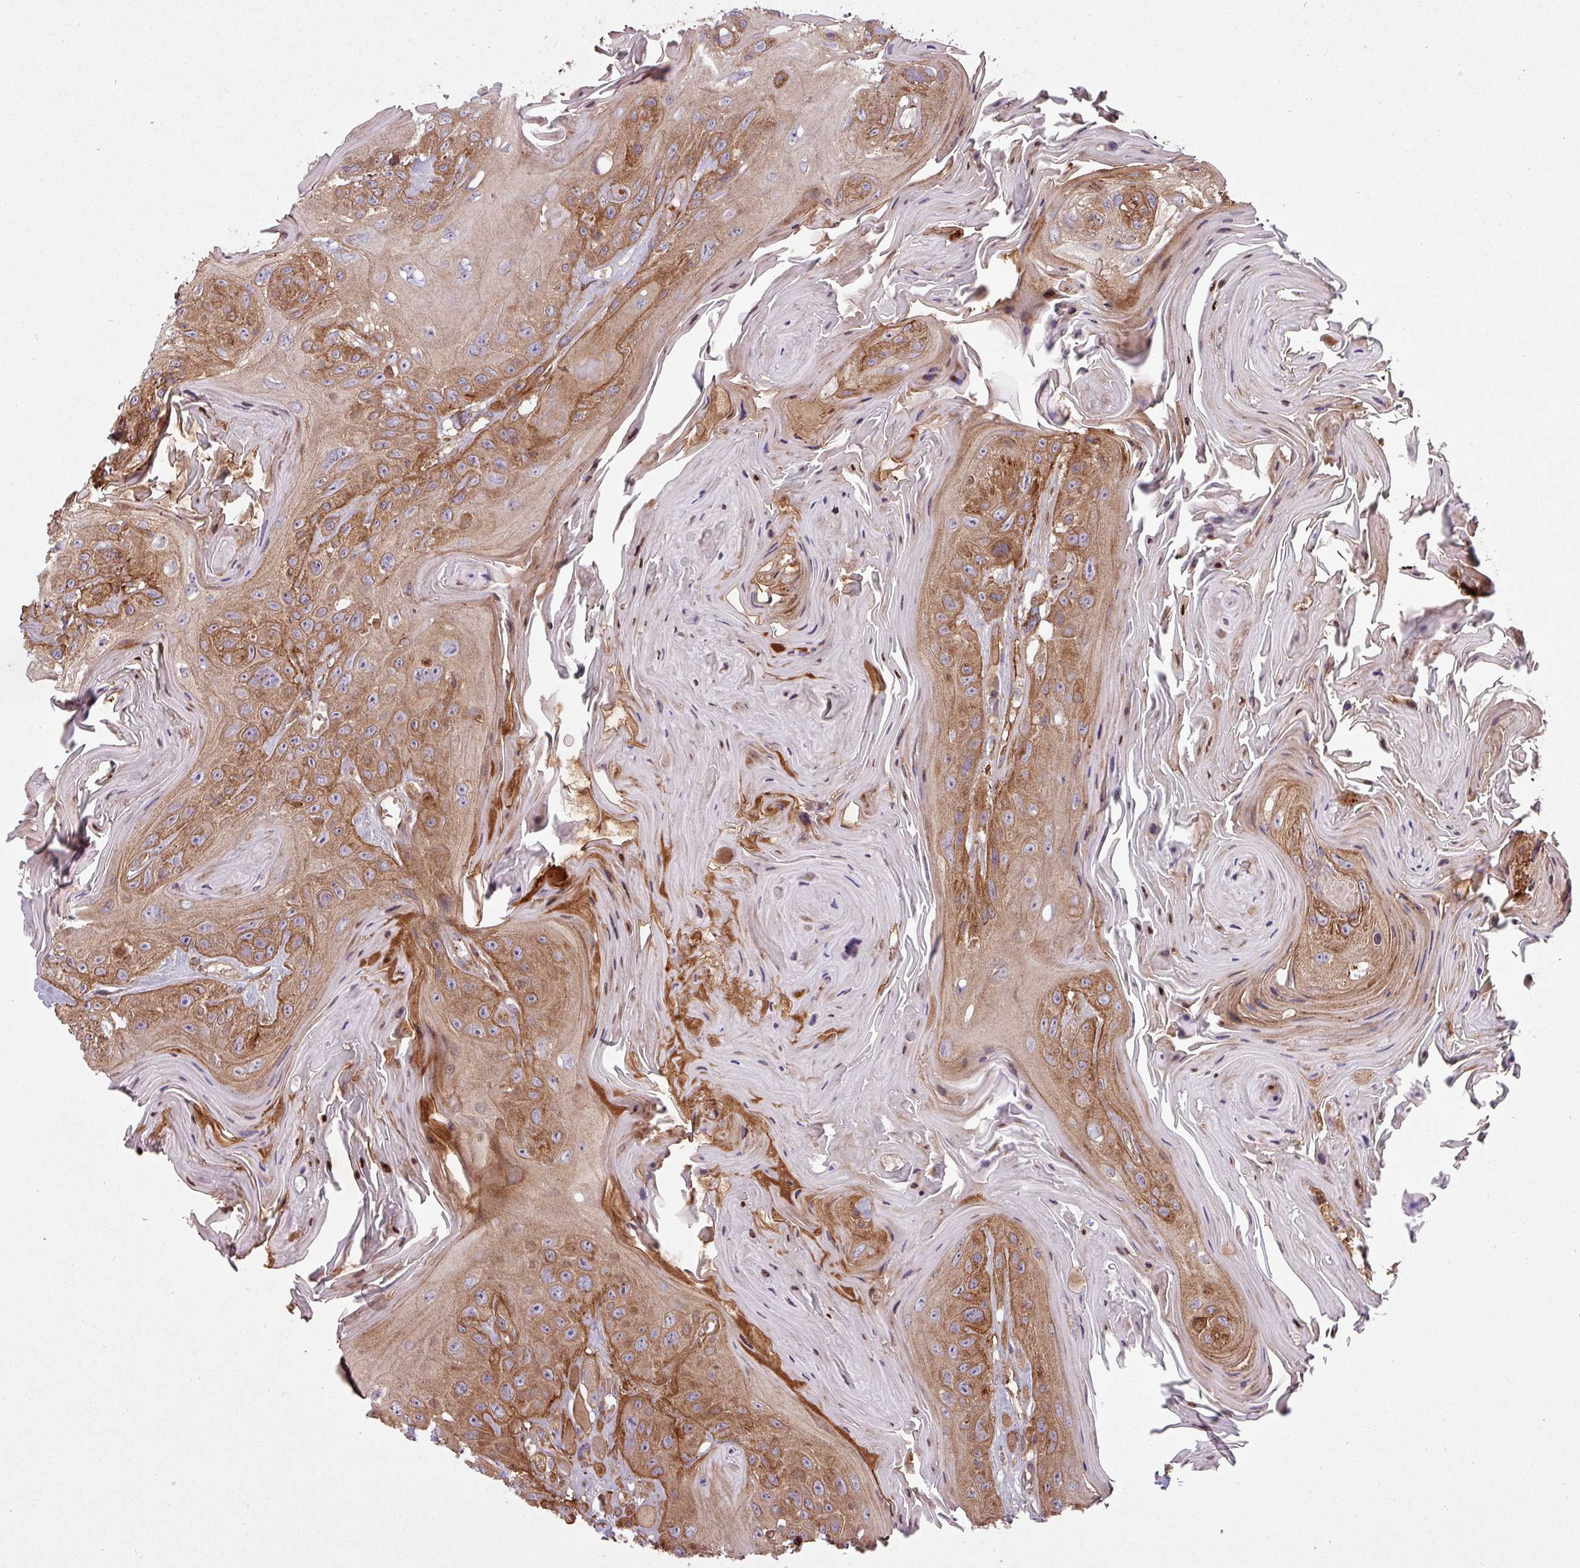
{"staining": {"intensity": "moderate", "quantity": ">75%", "location": "cytoplasmic/membranous"}, "tissue": "head and neck cancer", "cell_type": "Tumor cells", "image_type": "cancer", "snomed": [{"axis": "morphology", "description": "Squamous cell carcinoma, NOS"}, {"axis": "topography", "description": "Head-Neck"}], "caption": "Moderate cytoplasmic/membranous expression is present in about >75% of tumor cells in head and neck cancer.", "gene": "SNRNP25", "patient": {"sex": "female", "age": 59}}